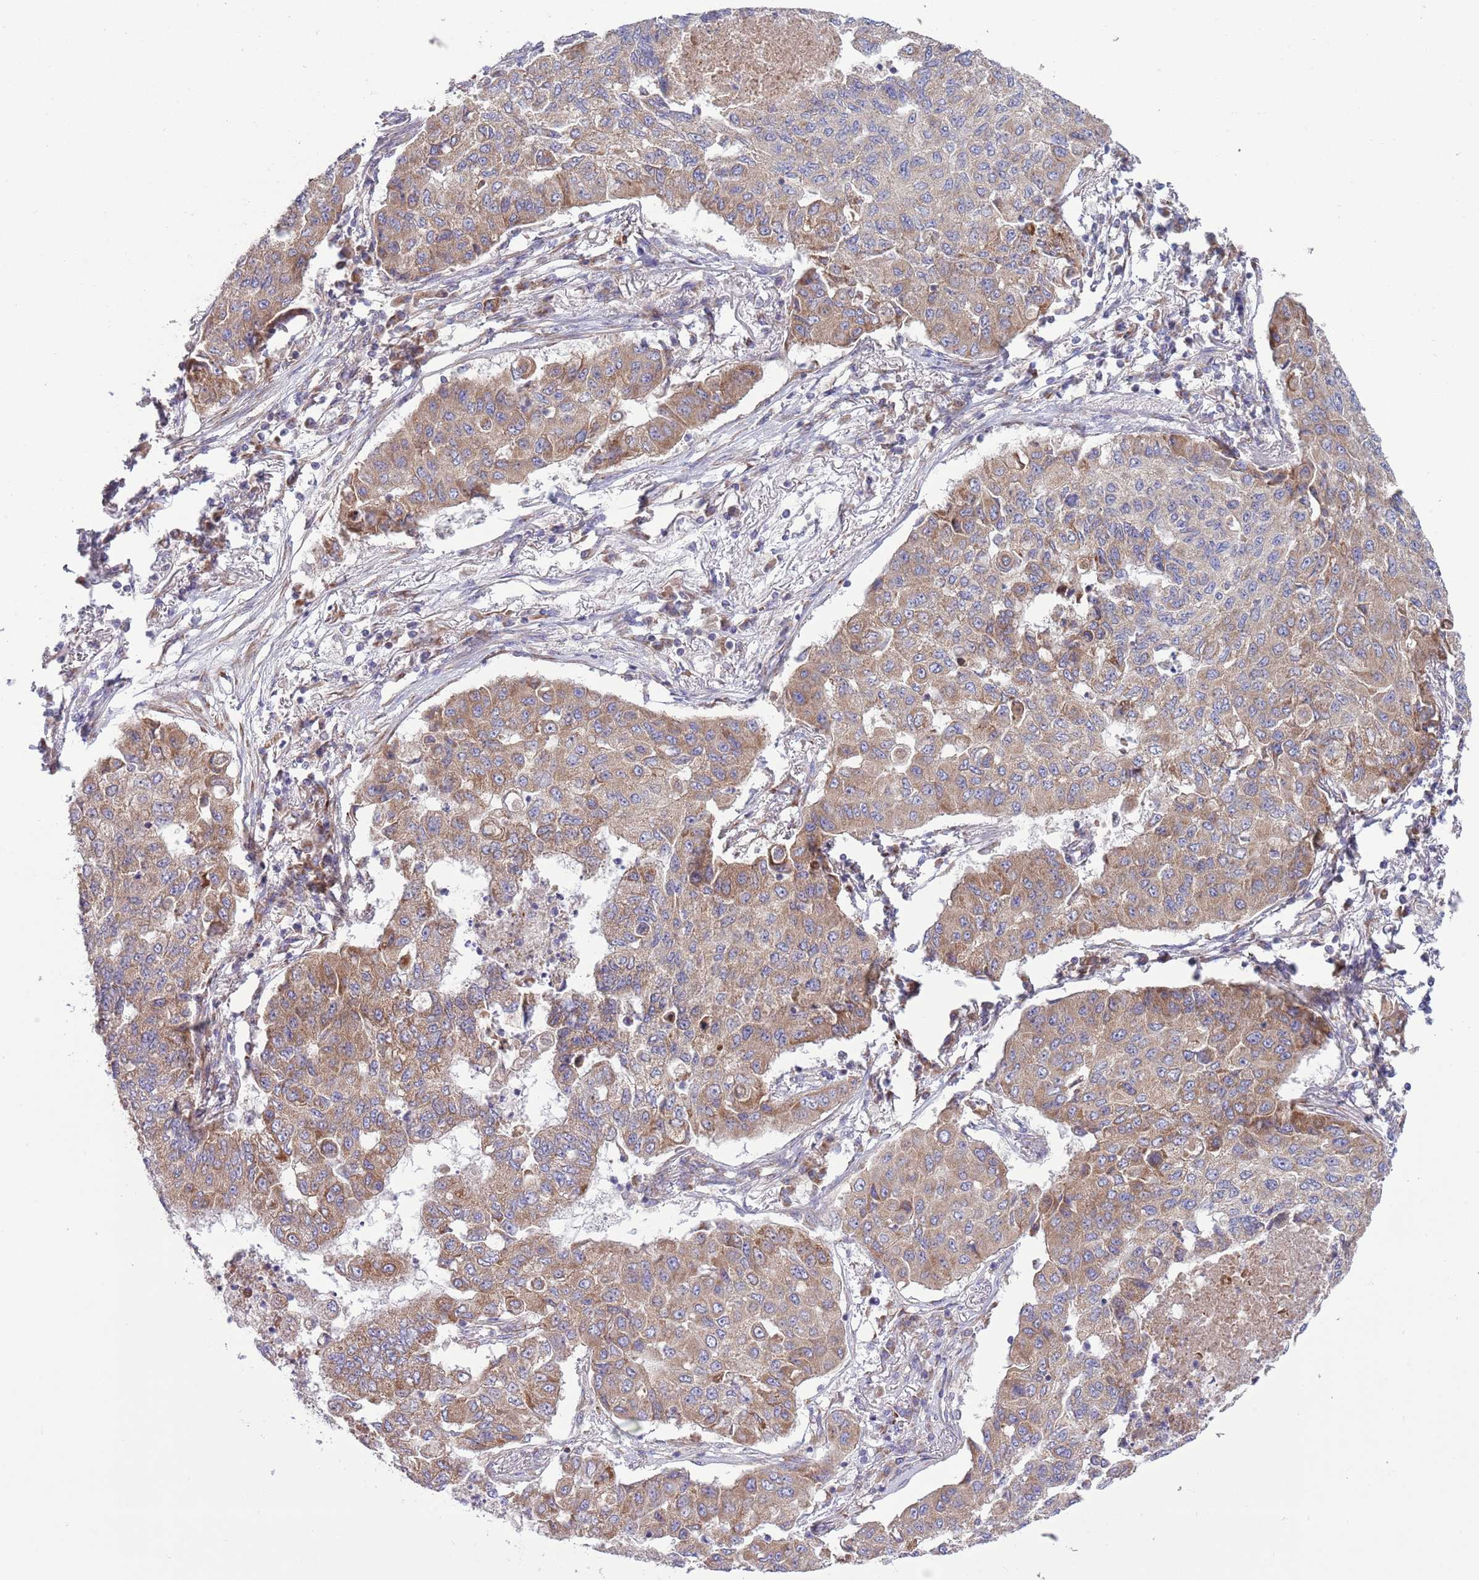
{"staining": {"intensity": "moderate", "quantity": ">75%", "location": "cytoplasmic/membranous"}, "tissue": "lung cancer", "cell_type": "Tumor cells", "image_type": "cancer", "snomed": [{"axis": "morphology", "description": "Squamous cell carcinoma, NOS"}, {"axis": "topography", "description": "Lung"}], "caption": "Protein expression analysis of lung cancer (squamous cell carcinoma) shows moderate cytoplasmic/membranous staining in approximately >75% of tumor cells. The protein of interest is stained brown, and the nuclei are stained in blue (DAB IHC with brightfield microscopy, high magnification).", "gene": "TOMM5", "patient": {"sex": "male", "age": 74}}